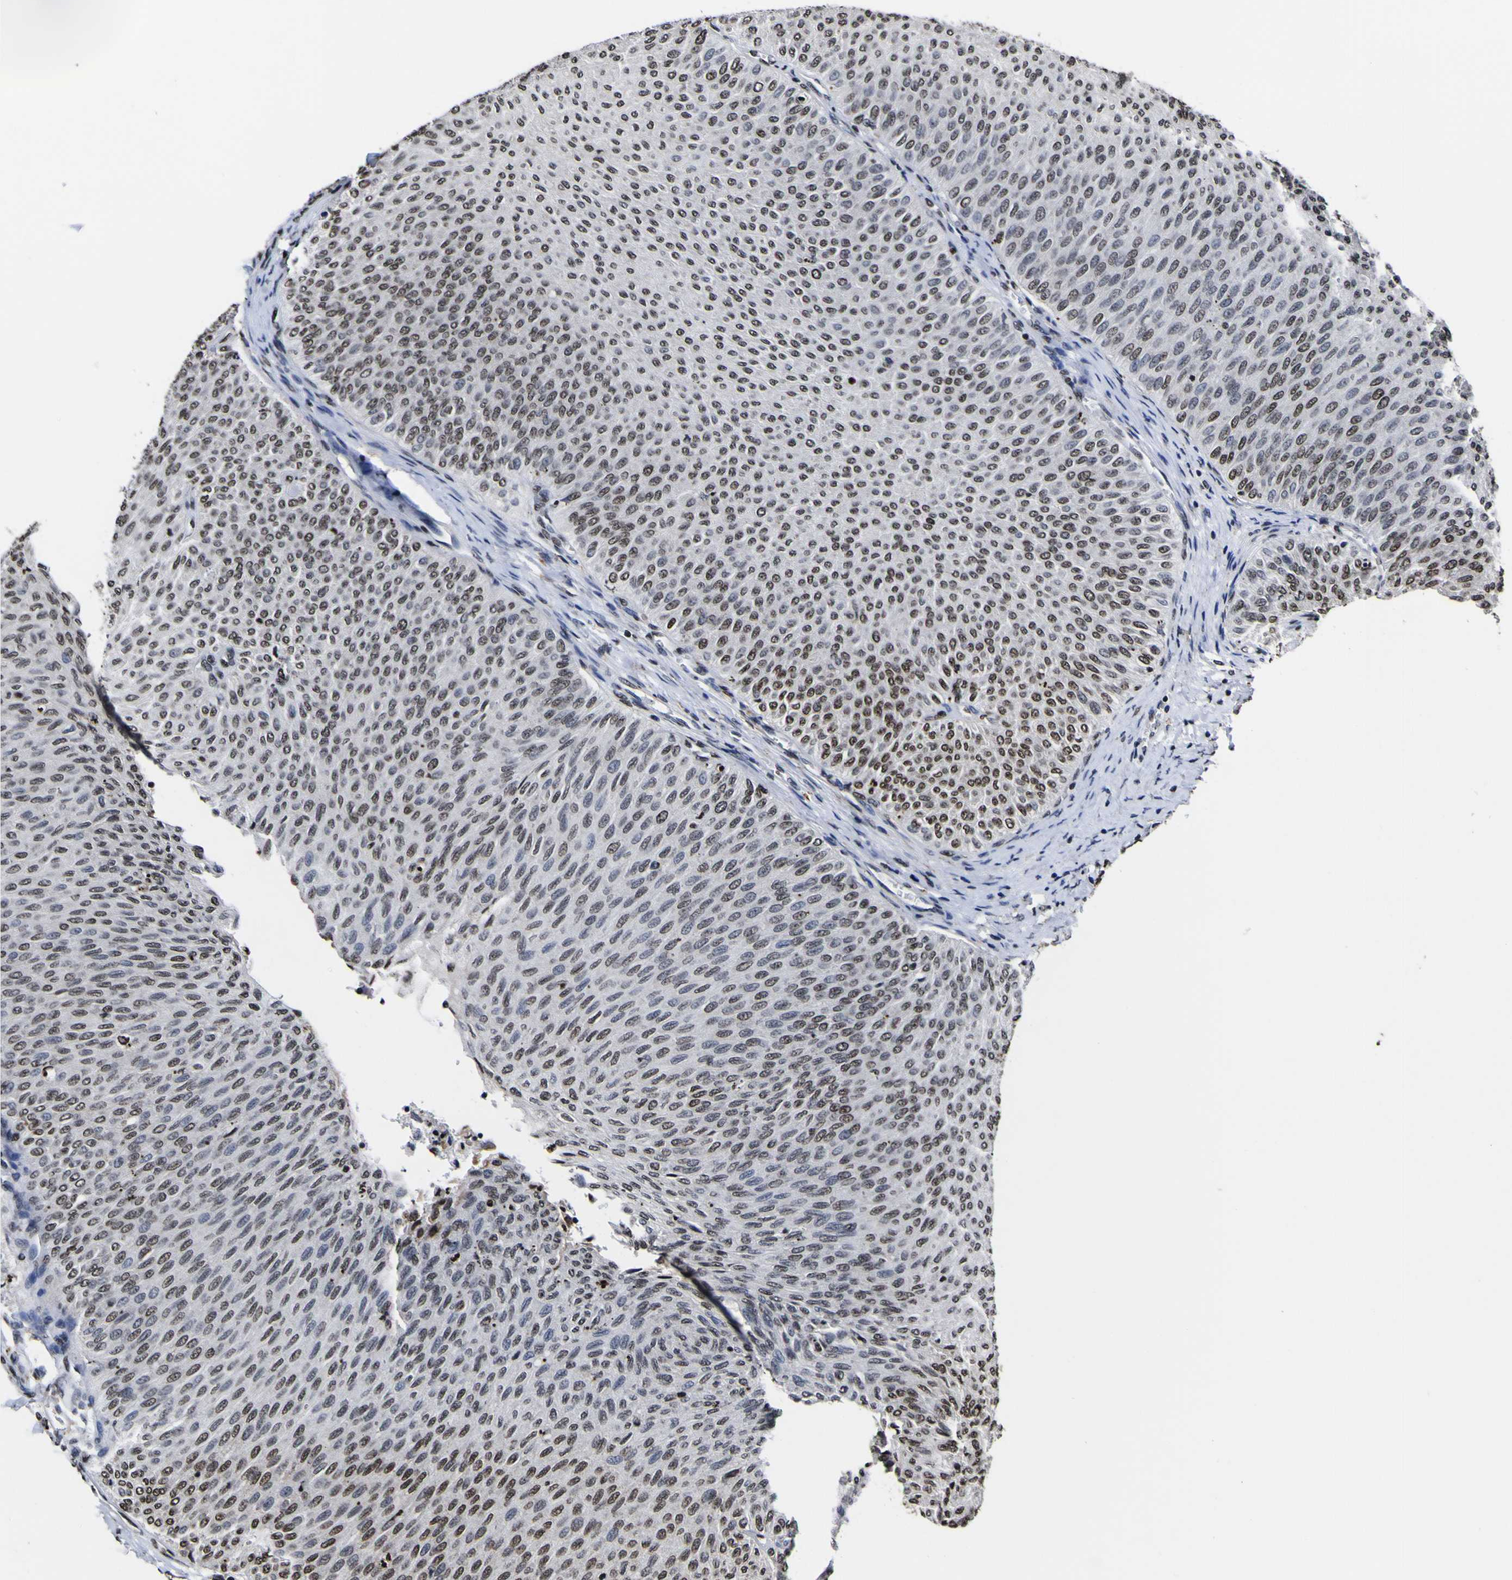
{"staining": {"intensity": "strong", "quantity": "25%-75%", "location": "nuclear"}, "tissue": "urothelial cancer", "cell_type": "Tumor cells", "image_type": "cancer", "snomed": [{"axis": "morphology", "description": "Urothelial carcinoma, Low grade"}, {"axis": "topography", "description": "Urinary bladder"}], "caption": "The image demonstrates staining of urothelial cancer, revealing strong nuclear protein staining (brown color) within tumor cells.", "gene": "PIAS1", "patient": {"sex": "male", "age": 78}}